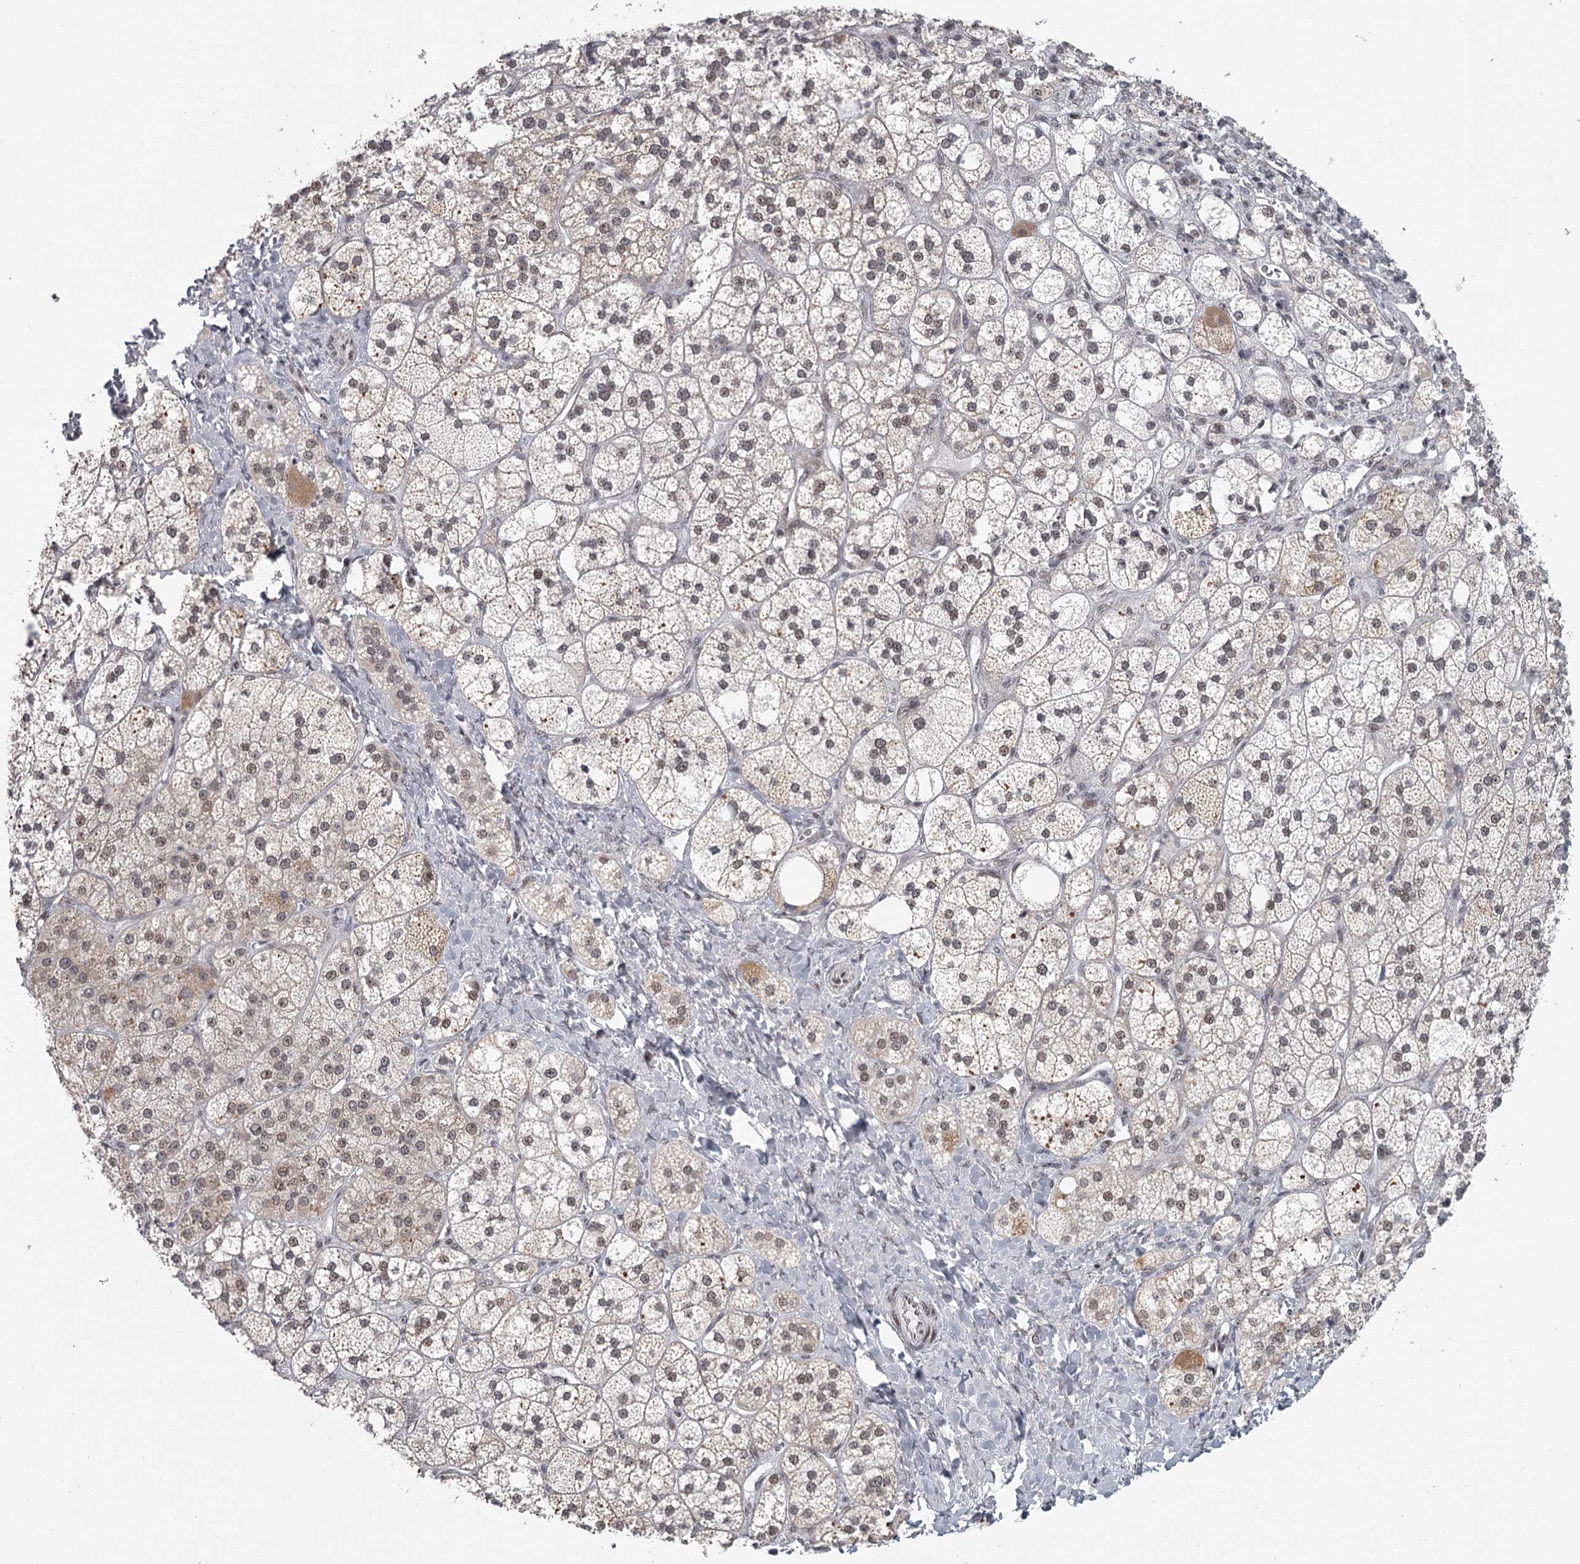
{"staining": {"intensity": "moderate", "quantity": "<25%", "location": "cytoplasmic/membranous,nuclear"}, "tissue": "adrenal gland", "cell_type": "Glandular cells", "image_type": "normal", "snomed": [{"axis": "morphology", "description": "Normal tissue, NOS"}, {"axis": "topography", "description": "Adrenal gland"}], "caption": "Immunohistochemistry staining of unremarkable adrenal gland, which displays low levels of moderate cytoplasmic/membranous,nuclear positivity in approximately <25% of glandular cells indicating moderate cytoplasmic/membranous,nuclear protein expression. The staining was performed using DAB (brown) for protein detection and nuclei were counterstained in hematoxylin (blue).", "gene": "FAM13C", "patient": {"sex": "male", "age": 61}}